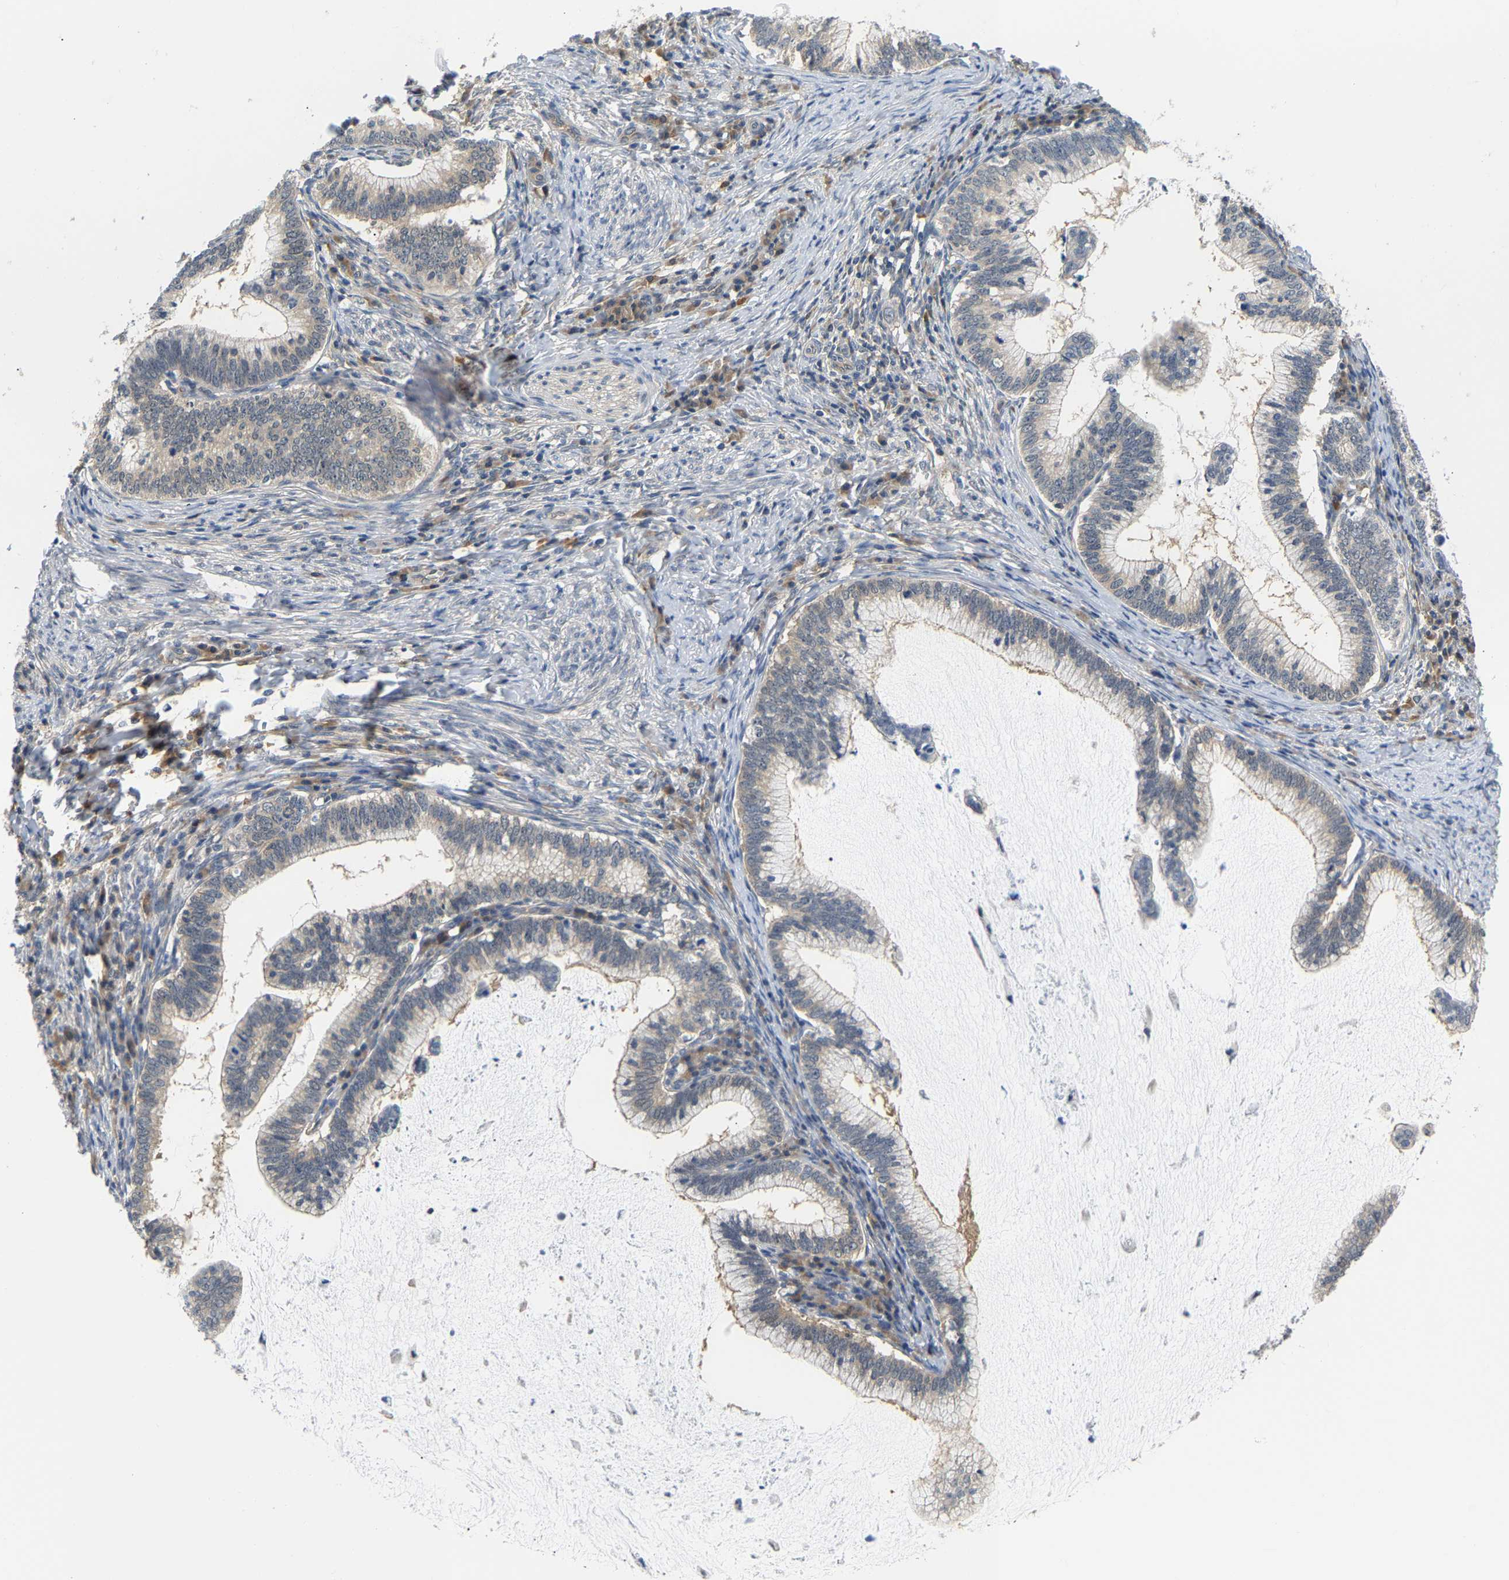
{"staining": {"intensity": "weak", "quantity": "25%-75%", "location": "cytoplasmic/membranous"}, "tissue": "cervical cancer", "cell_type": "Tumor cells", "image_type": "cancer", "snomed": [{"axis": "morphology", "description": "Adenocarcinoma, NOS"}, {"axis": "topography", "description": "Cervix"}], "caption": "Immunohistochemical staining of adenocarcinoma (cervical) shows low levels of weak cytoplasmic/membranous protein staining in about 25%-75% of tumor cells.", "gene": "ARHGEF12", "patient": {"sex": "female", "age": 36}}